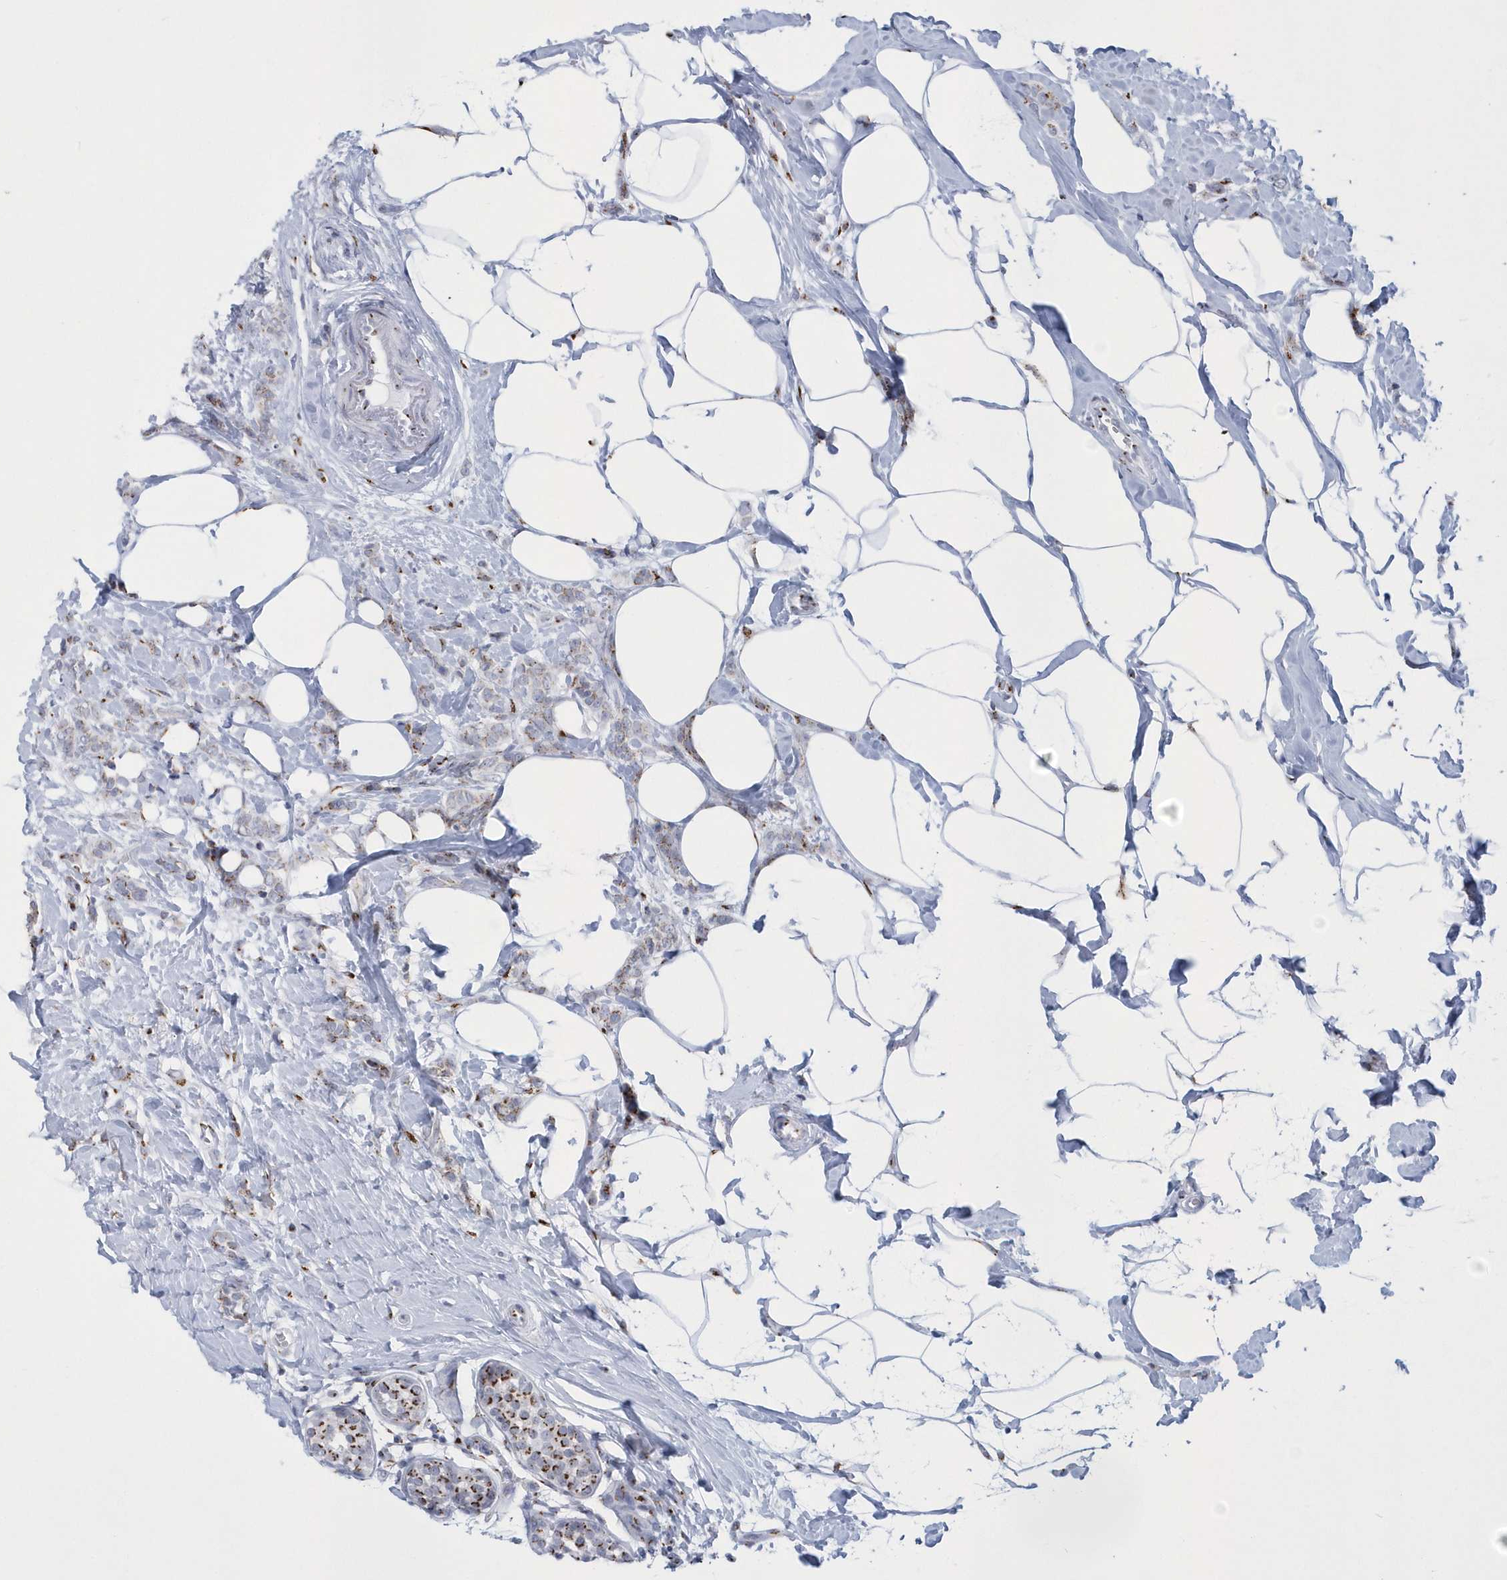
{"staining": {"intensity": "weak", "quantity": "<25%", "location": "cytoplasmic/membranous"}, "tissue": "breast cancer", "cell_type": "Tumor cells", "image_type": "cancer", "snomed": [{"axis": "morphology", "description": "Lobular carcinoma, in situ"}, {"axis": "morphology", "description": "Lobular carcinoma"}, {"axis": "topography", "description": "Breast"}], "caption": "Tumor cells show no significant protein positivity in breast lobular carcinoma.", "gene": "SLX9", "patient": {"sex": "female", "age": 41}}